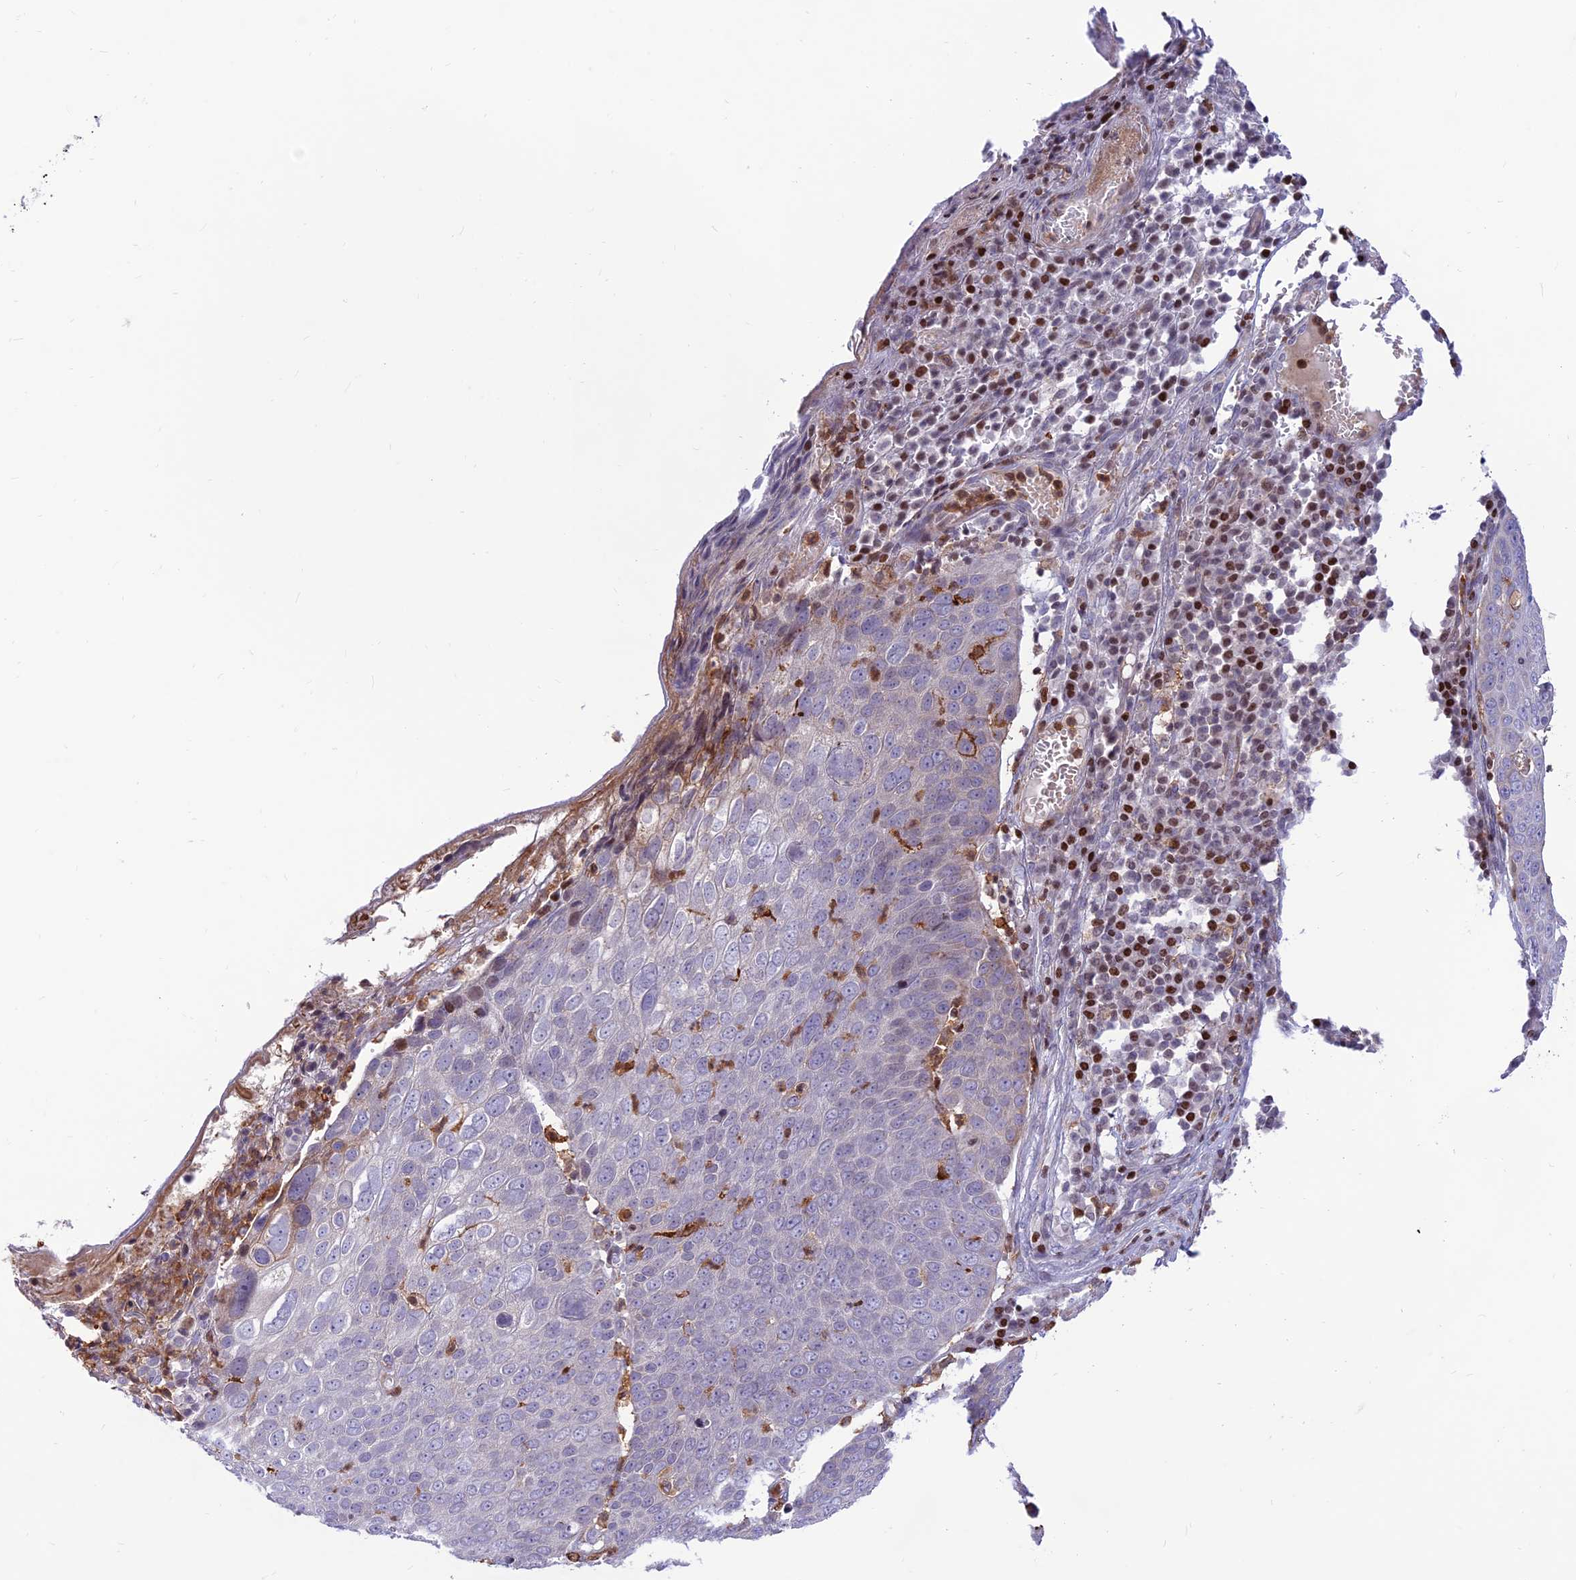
{"staining": {"intensity": "negative", "quantity": "none", "location": "none"}, "tissue": "skin cancer", "cell_type": "Tumor cells", "image_type": "cancer", "snomed": [{"axis": "morphology", "description": "Squamous cell carcinoma, NOS"}, {"axis": "topography", "description": "Skin"}], "caption": "High magnification brightfield microscopy of skin cancer (squamous cell carcinoma) stained with DAB (brown) and counterstained with hematoxylin (blue): tumor cells show no significant staining.", "gene": "FAM186B", "patient": {"sex": "male", "age": 71}}